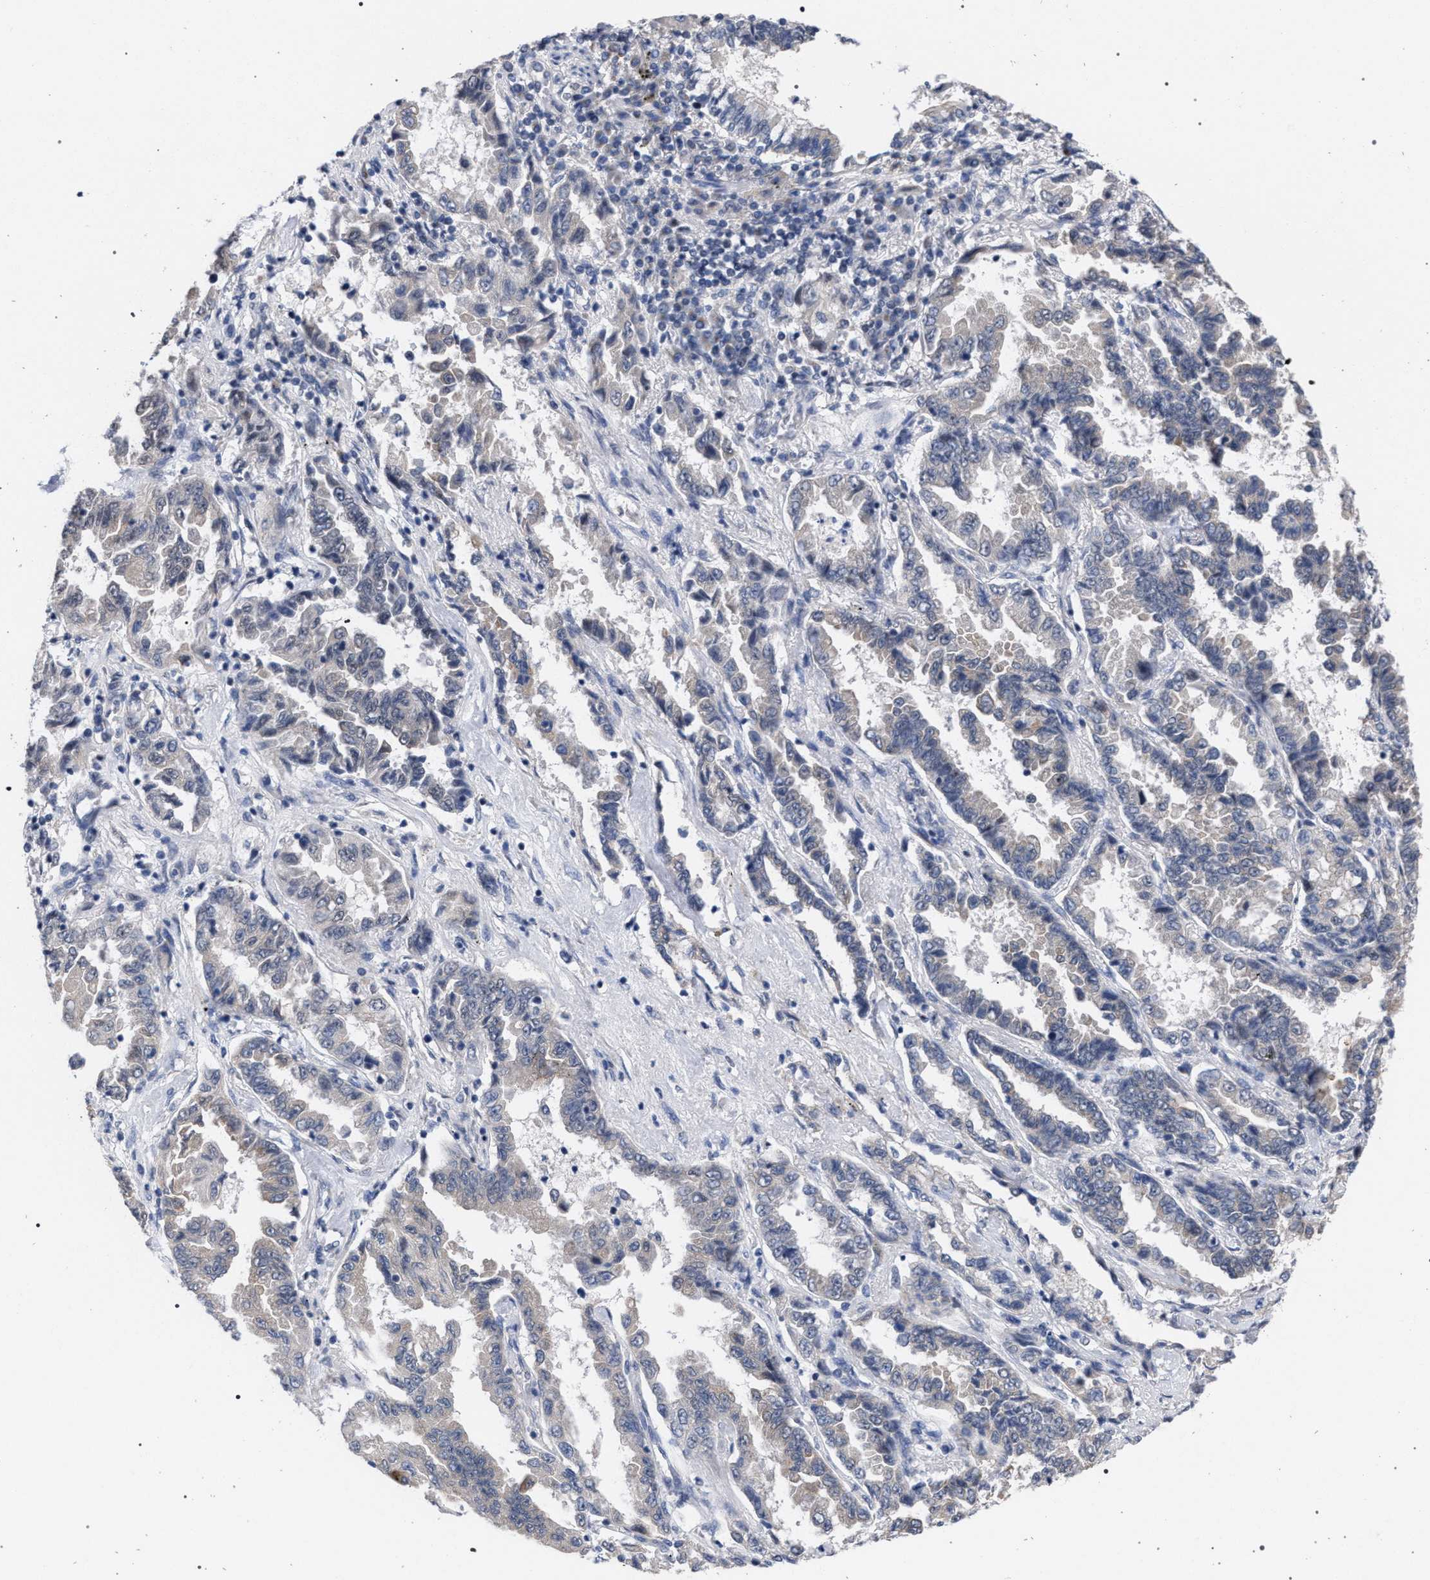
{"staining": {"intensity": "negative", "quantity": "none", "location": "none"}, "tissue": "lung cancer", "cell_type": "Tumor cells", "image_type": "cancer", "snomed": [{"axis": "morphology", "description": "Adenocarcinoma, NOS"}, {"axis": "topography", "description": "Lung"}], "caption": "Adenocarcinoma (lung) was stained to show a protein in brown. There is no significant positivity in tumor cells.", "gene": "GOLGA2", "patient": {"sex": "female", "age": 51}}